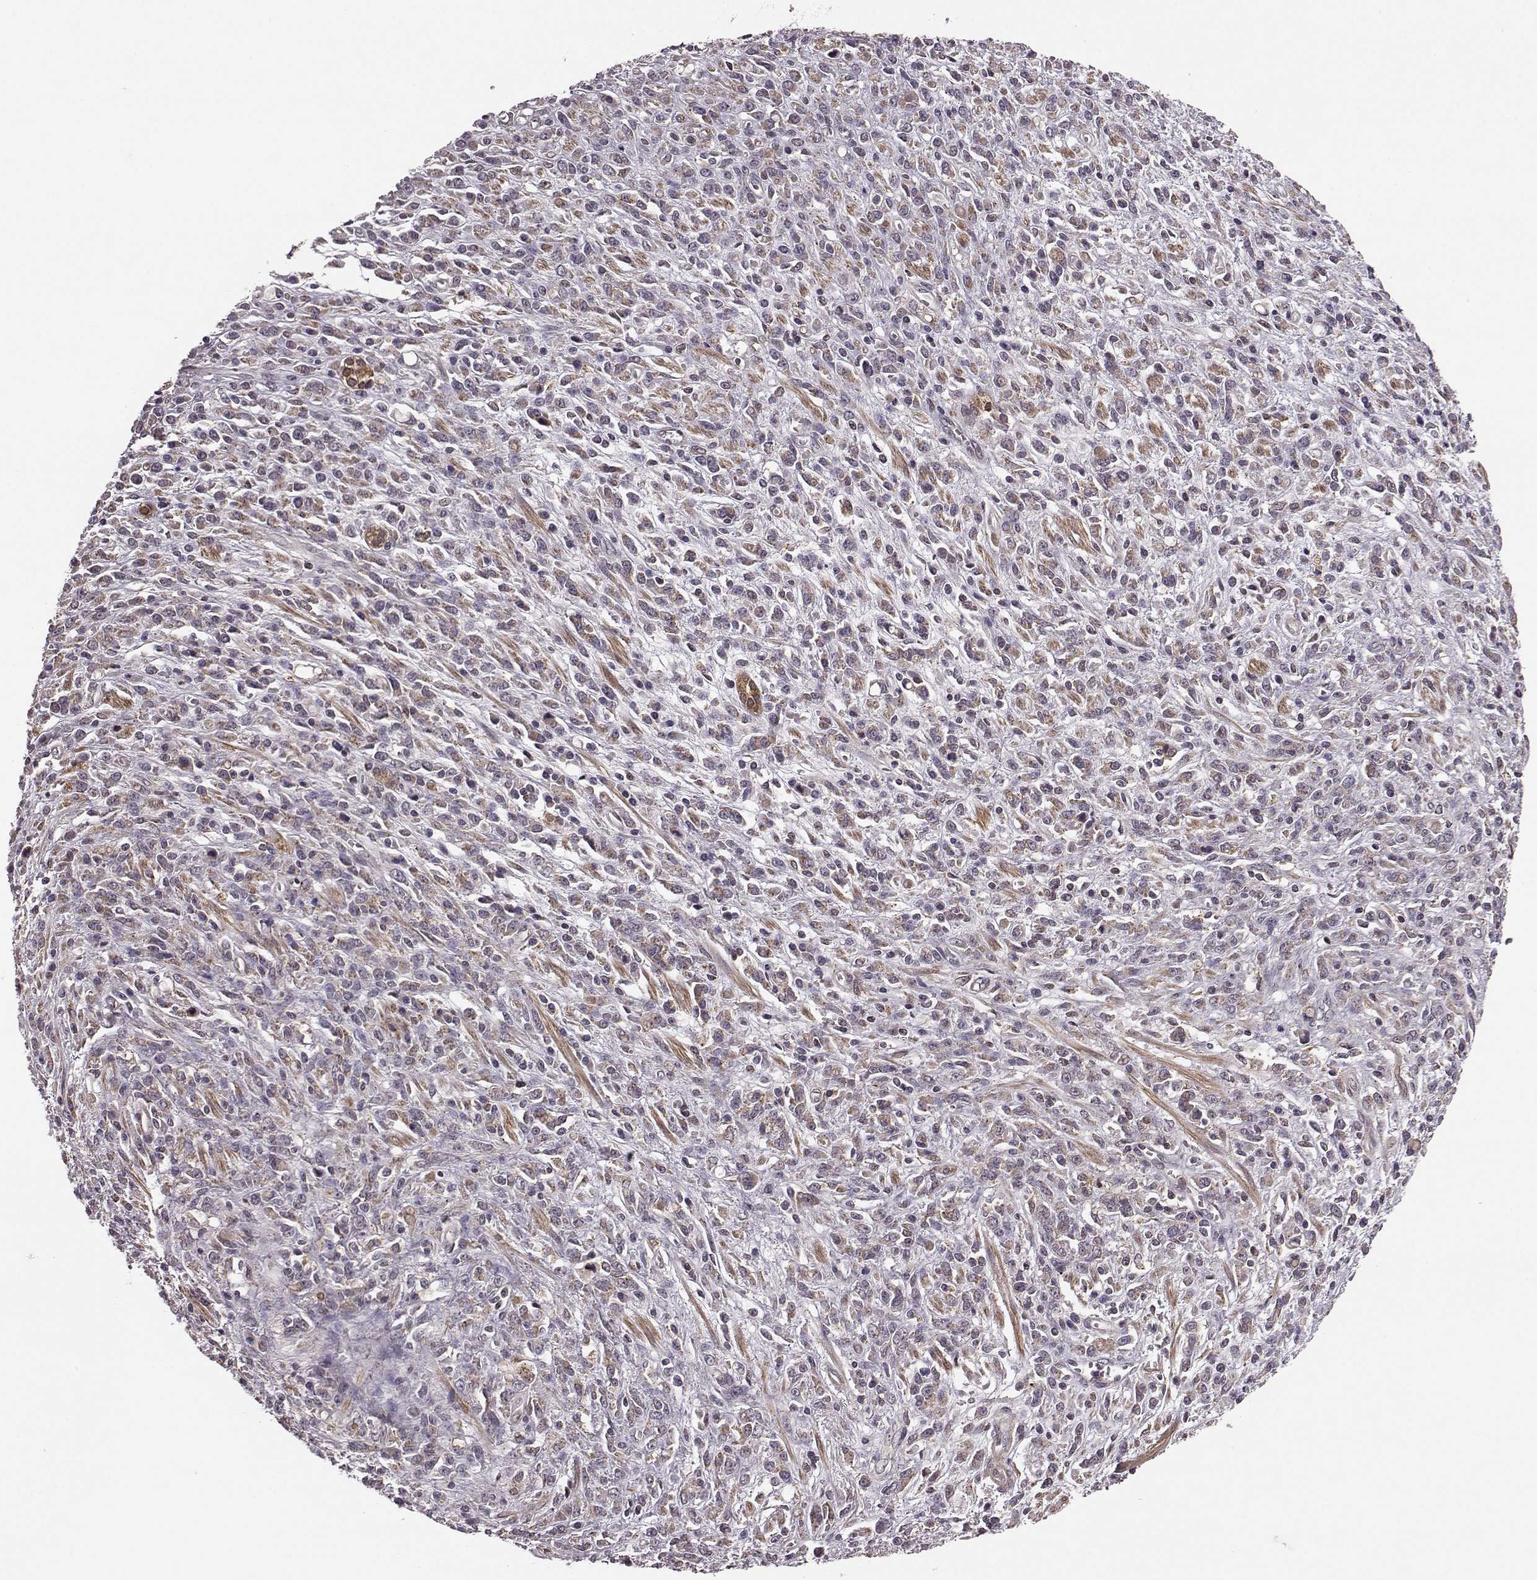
{"staining": {"intensity": "strong", "quantity": "25%-75%", "location": "cytoplasmic/membranous"}, "tissue": "stomach cancer", "cell_type": "Tumor cells", "image_type": "cancer", "snomed": [{"axis": "morphology", "description": "Adenocarcinoma, NOS"}, {"axis": "topography", "description": "Stomach"}], "caption": "IHC of stomach cancer (adenocarcinoma) reveals high levels of strong cytoplasmic/membranous expression in approximately 25%-75% of tumor cells. The staining was performed using DAB (3,3'-diaminobenzidine) to visualize the protein expression in brown, while the nuclei were stained in blue with hematoxylin (Magnification: 20x).", "gene": "FNIP2", "patient": {"sex": "female", "age": 57}}